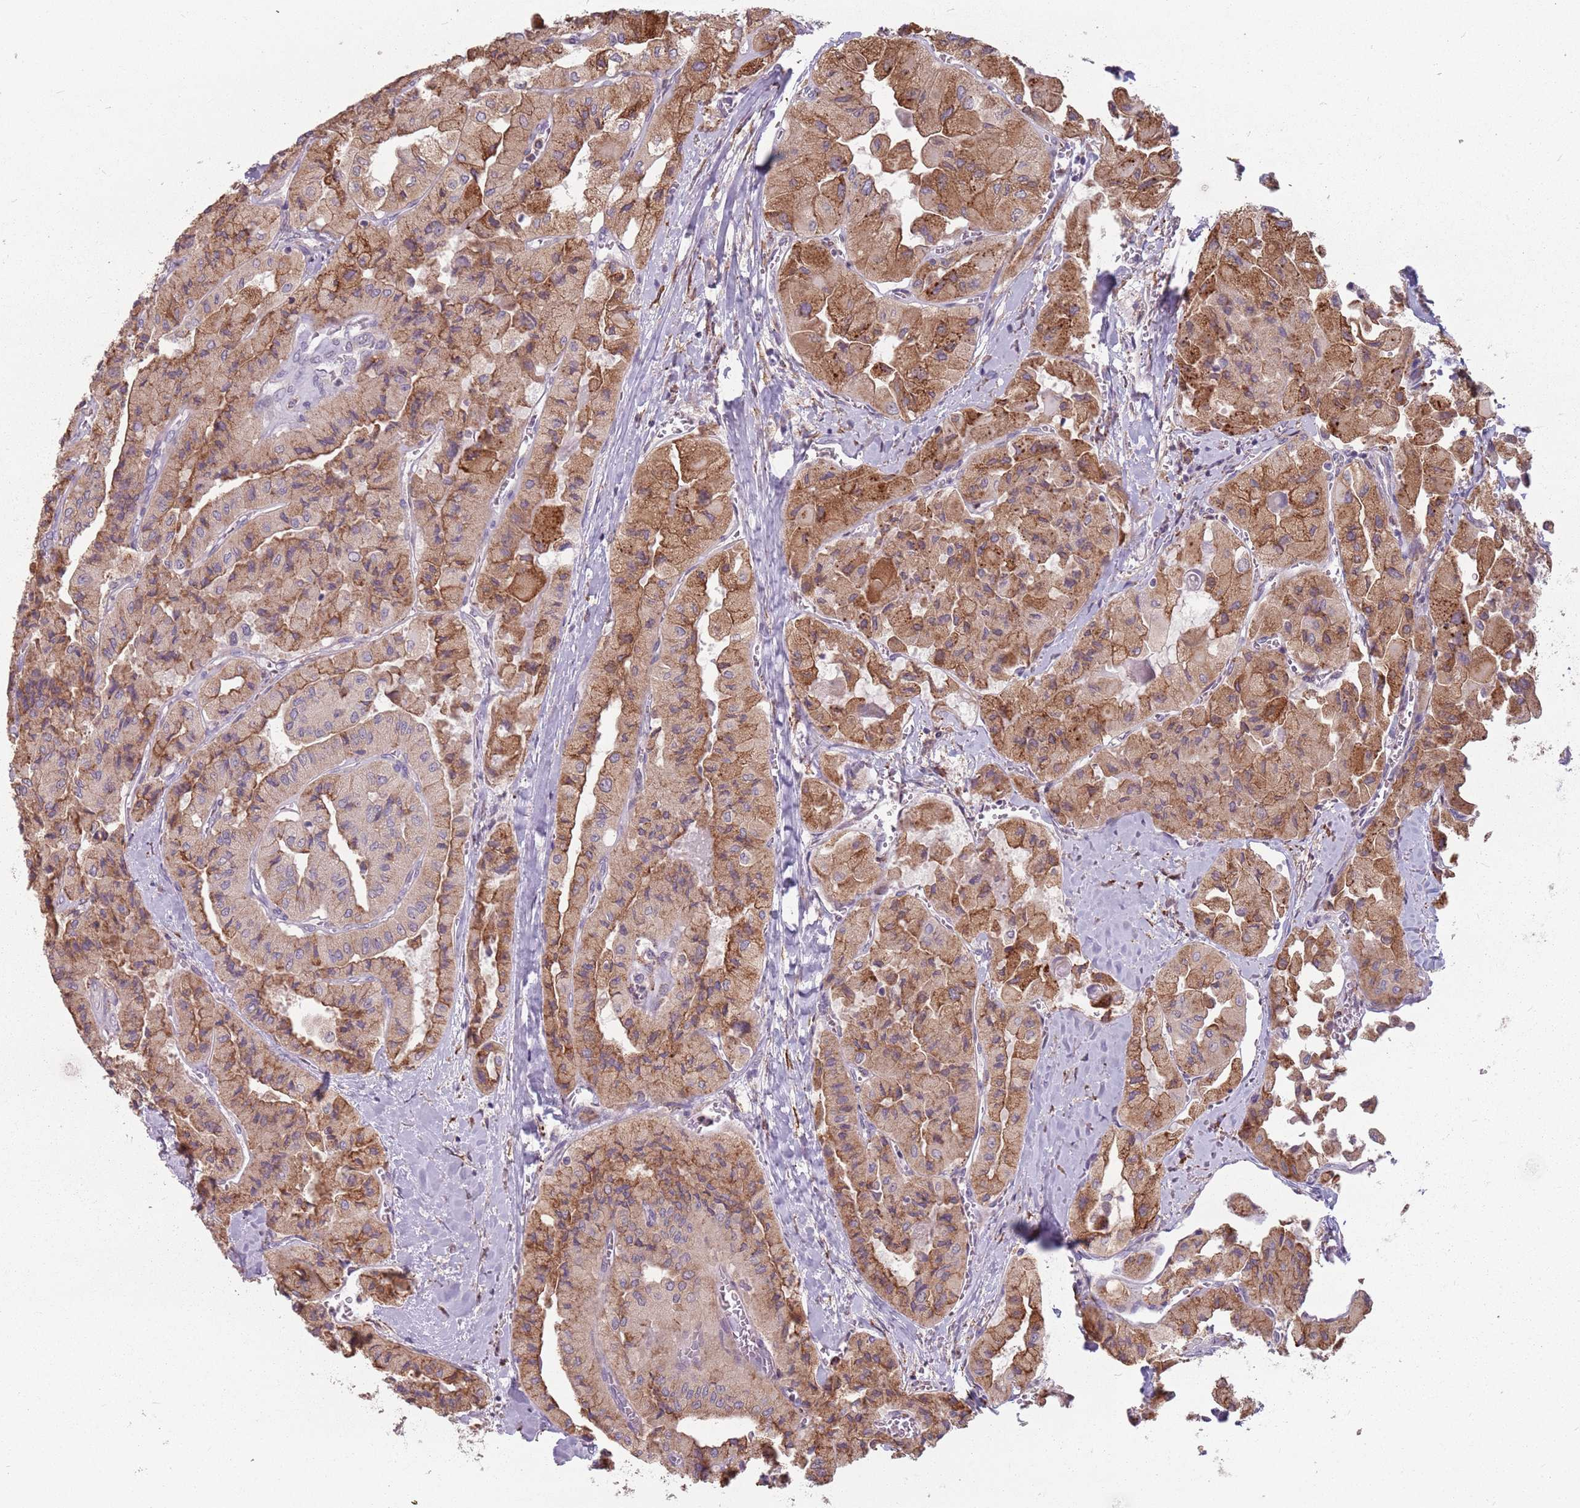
{"staining": {"intensity": "moderate", "quantity": ">75%", "location": "cytoplasmic/membranous"}, "tissue": "thyroid cancer", "cell_type": "Tumor cells", "image_type": "cancer", "snomed": [{"axis": "morphology", "description": "Normal tissue, NOS"}, {"axis": "morphology", "description": "Papillary adenocarcinoma, NOS"}, {"axis": "topography", "description": "Thyroid gland"}], "caption": "This is an image of immunohistochemistry (IHC) staining of thyroid cancer, which shows moderate expression in the cytoplasmic/membranous of tumor cells.", "gene": "RPS9", "patient": {"sex": "female", "age": 59}}